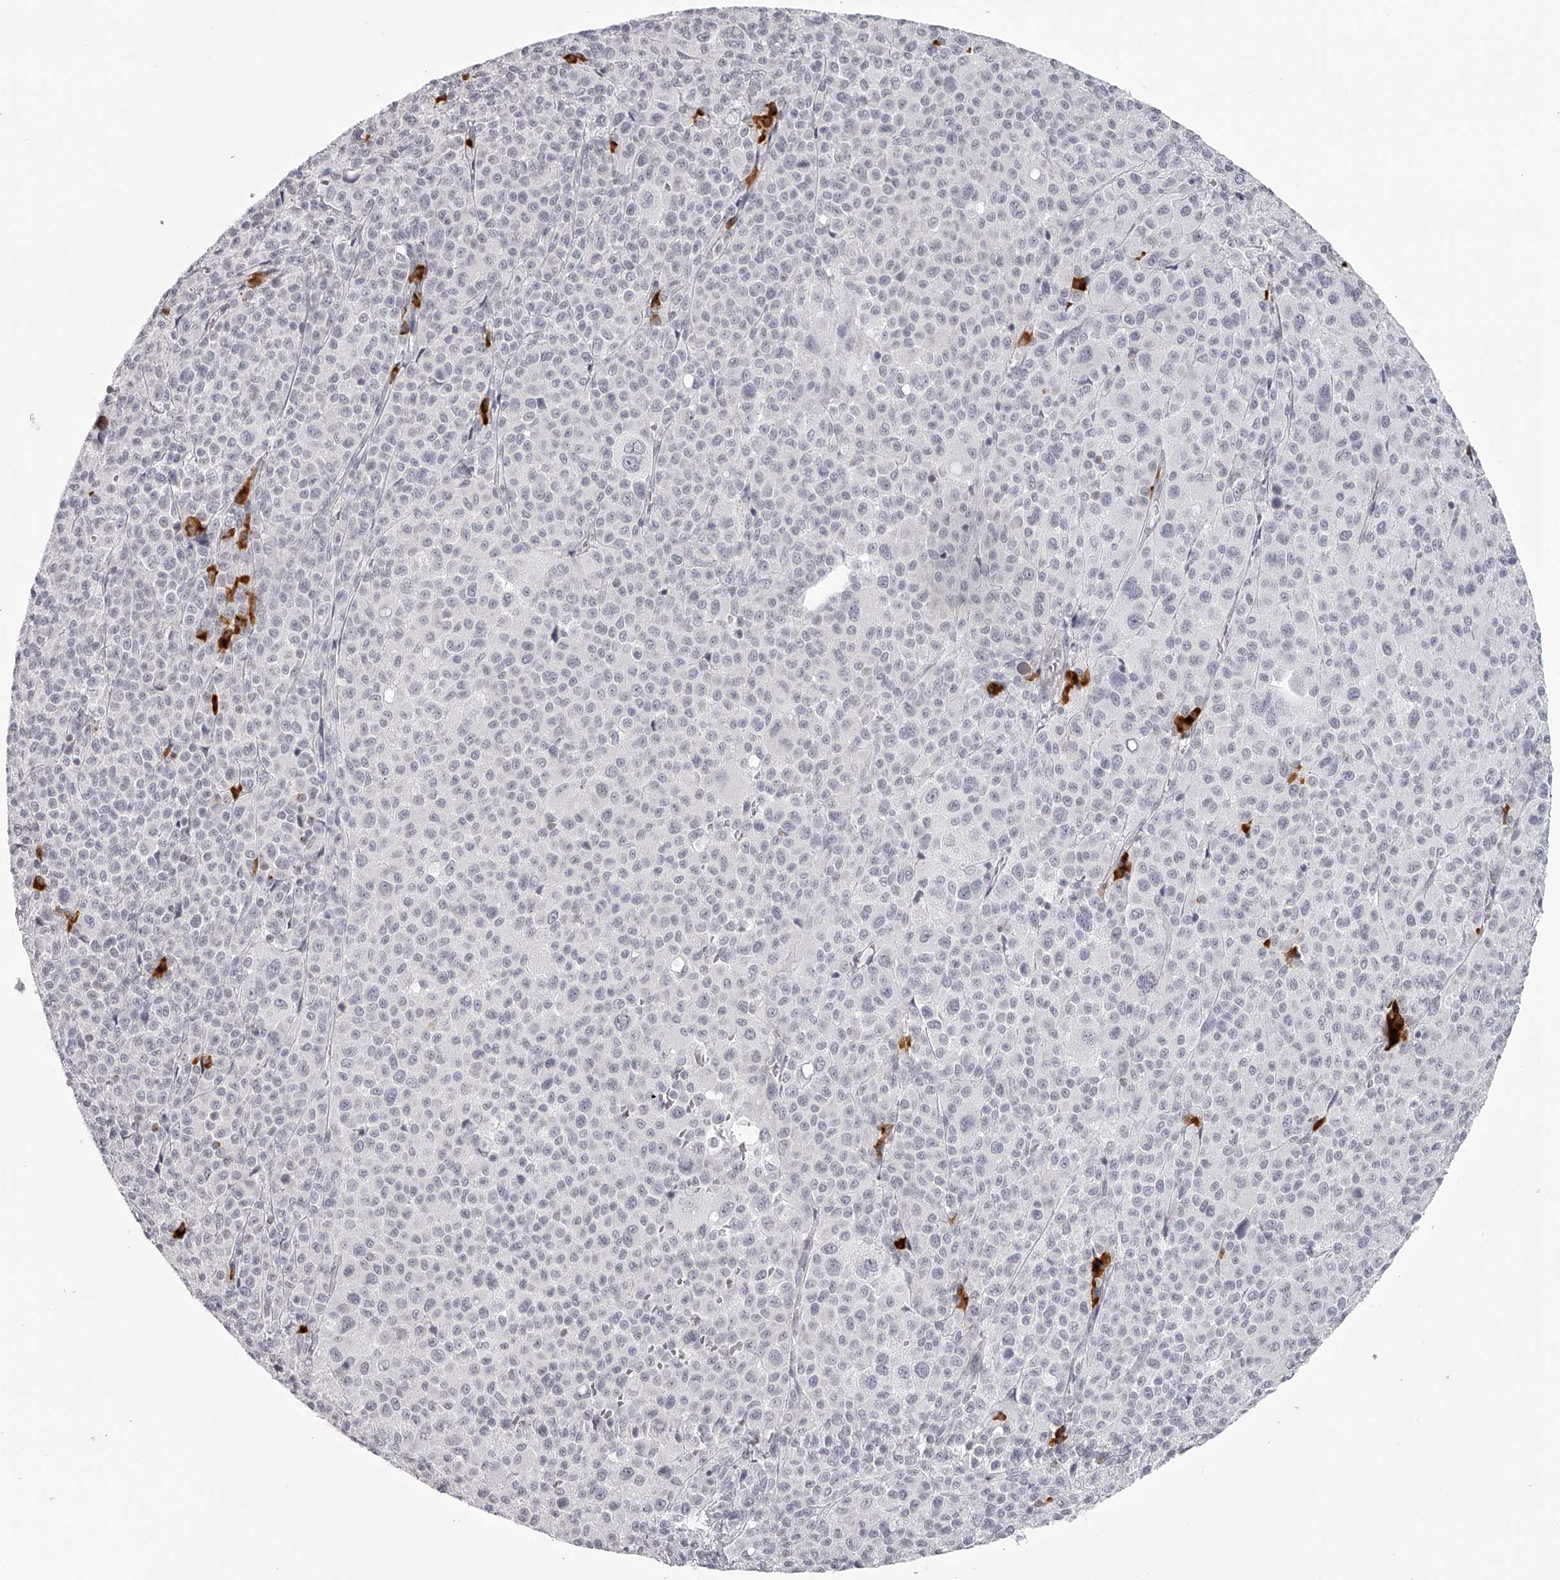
{"staining": {"intensity": "negative", "quantity": "none", "location": "none"}, "tissue": "melanoma", "cell_type": "Tumor cells", "image_type": "cancer", "snomed": [{"axis": "morphology", "description": "Malignant melanoma, Metastatic site"}, {"axis": "topography", "description": "Skin"}], "caption": "High power microscopy image of an IHC micrograph of melanoma, revealing no significant positivity in tumor cells.", "gene": "SEC11C", "patient": {"sex": "female", "age": 74}}